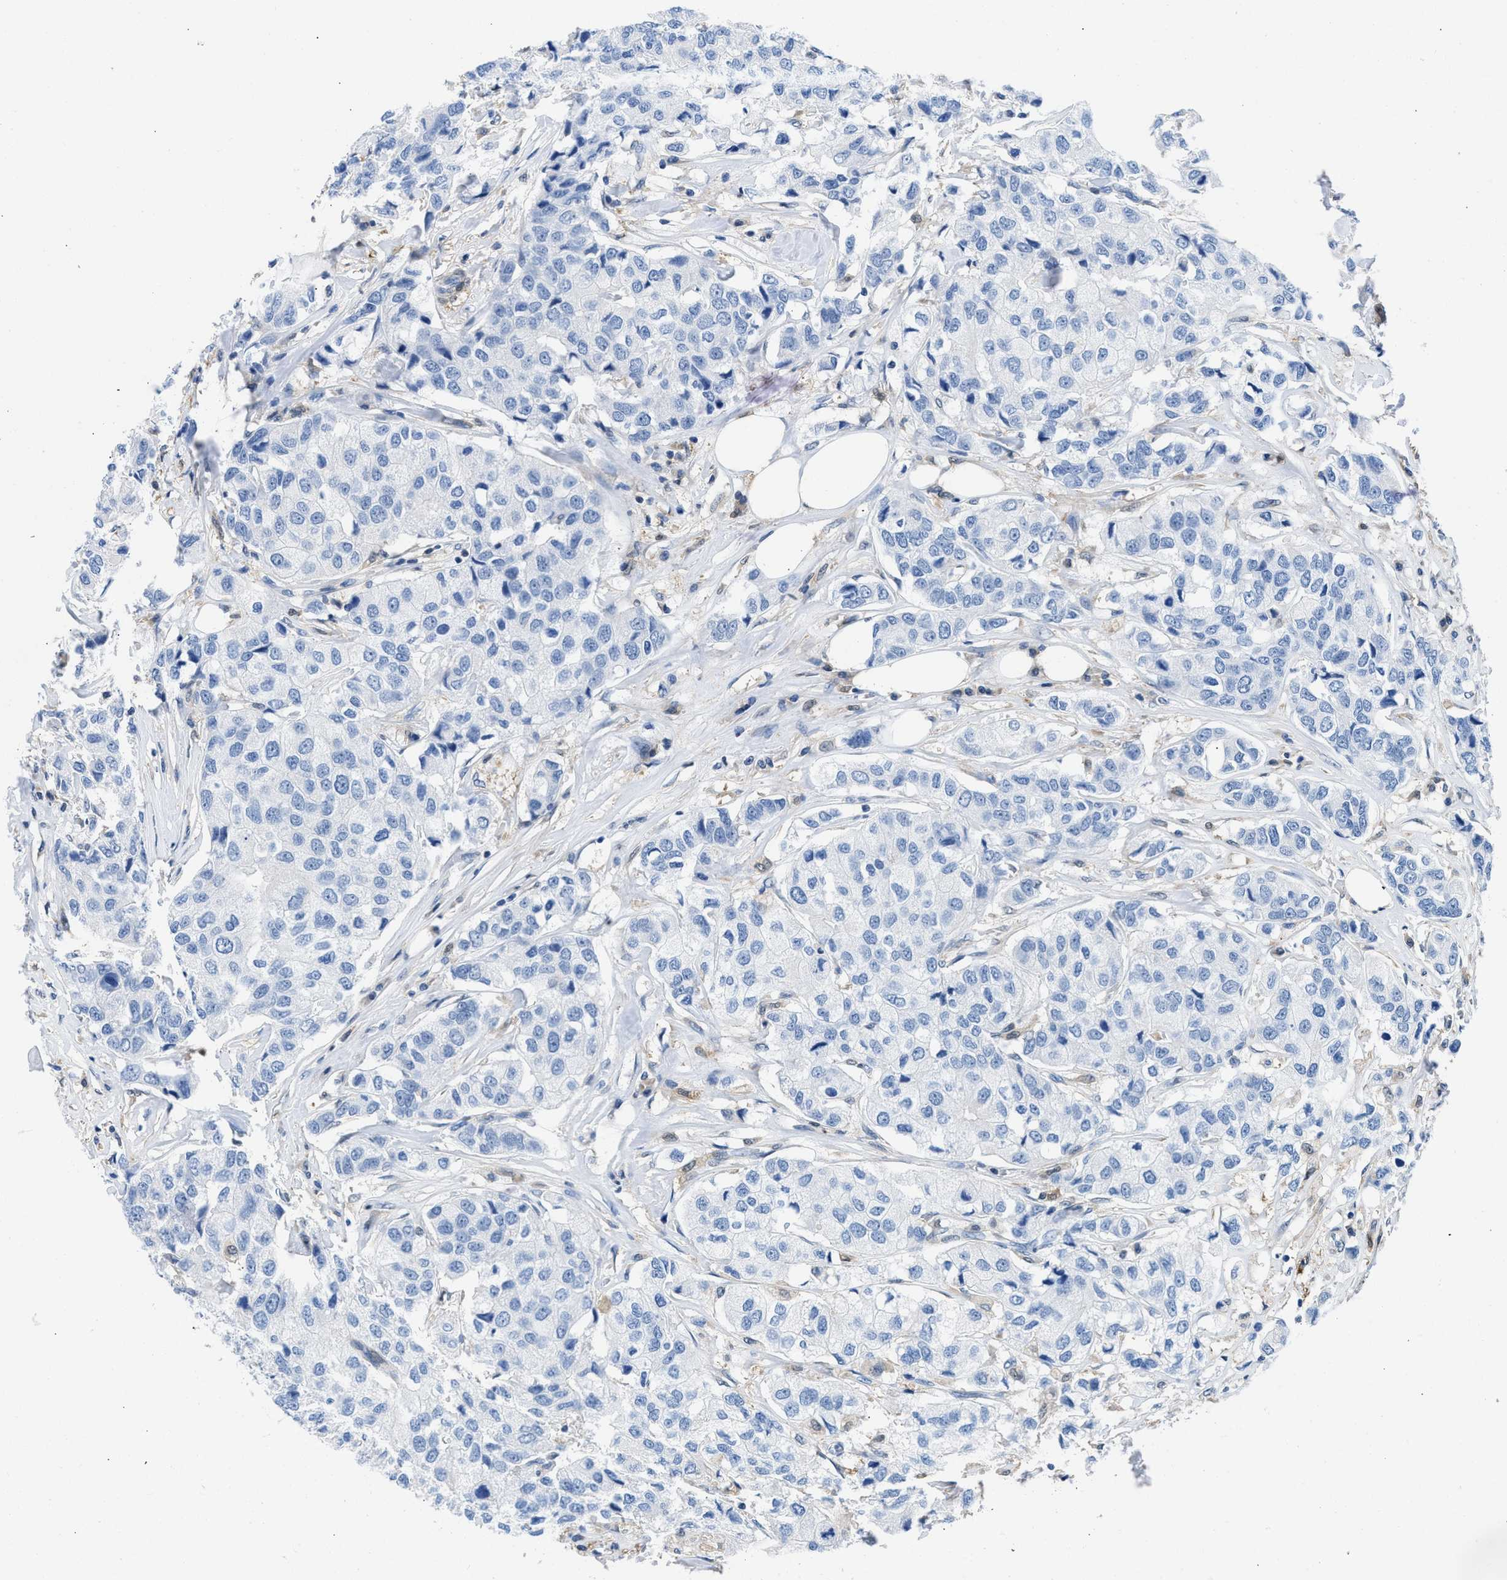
{"staining": {"intensity": "negative", "quantity": "none", "location": "none"}, "tissue": "breast cancer", "cell_type": "Tumor cells", "image_type": "cancer", "snomed": [{"axis": "morphology", "description": "Duct carcinoma"}, {"axis": "topography", "description": "Breast"}], "caption": "The image displays no staining of tumor cells in intraductal carcinoma (breast). Brightfield microscopy of immunohistochemistry stained with DAB (3,3'-diaminobenzidine) (brown) and hematoxylin (blue), captured at high magnification.", "gene": "CBR1", "patient": {"sex": "female", "age": 80}}